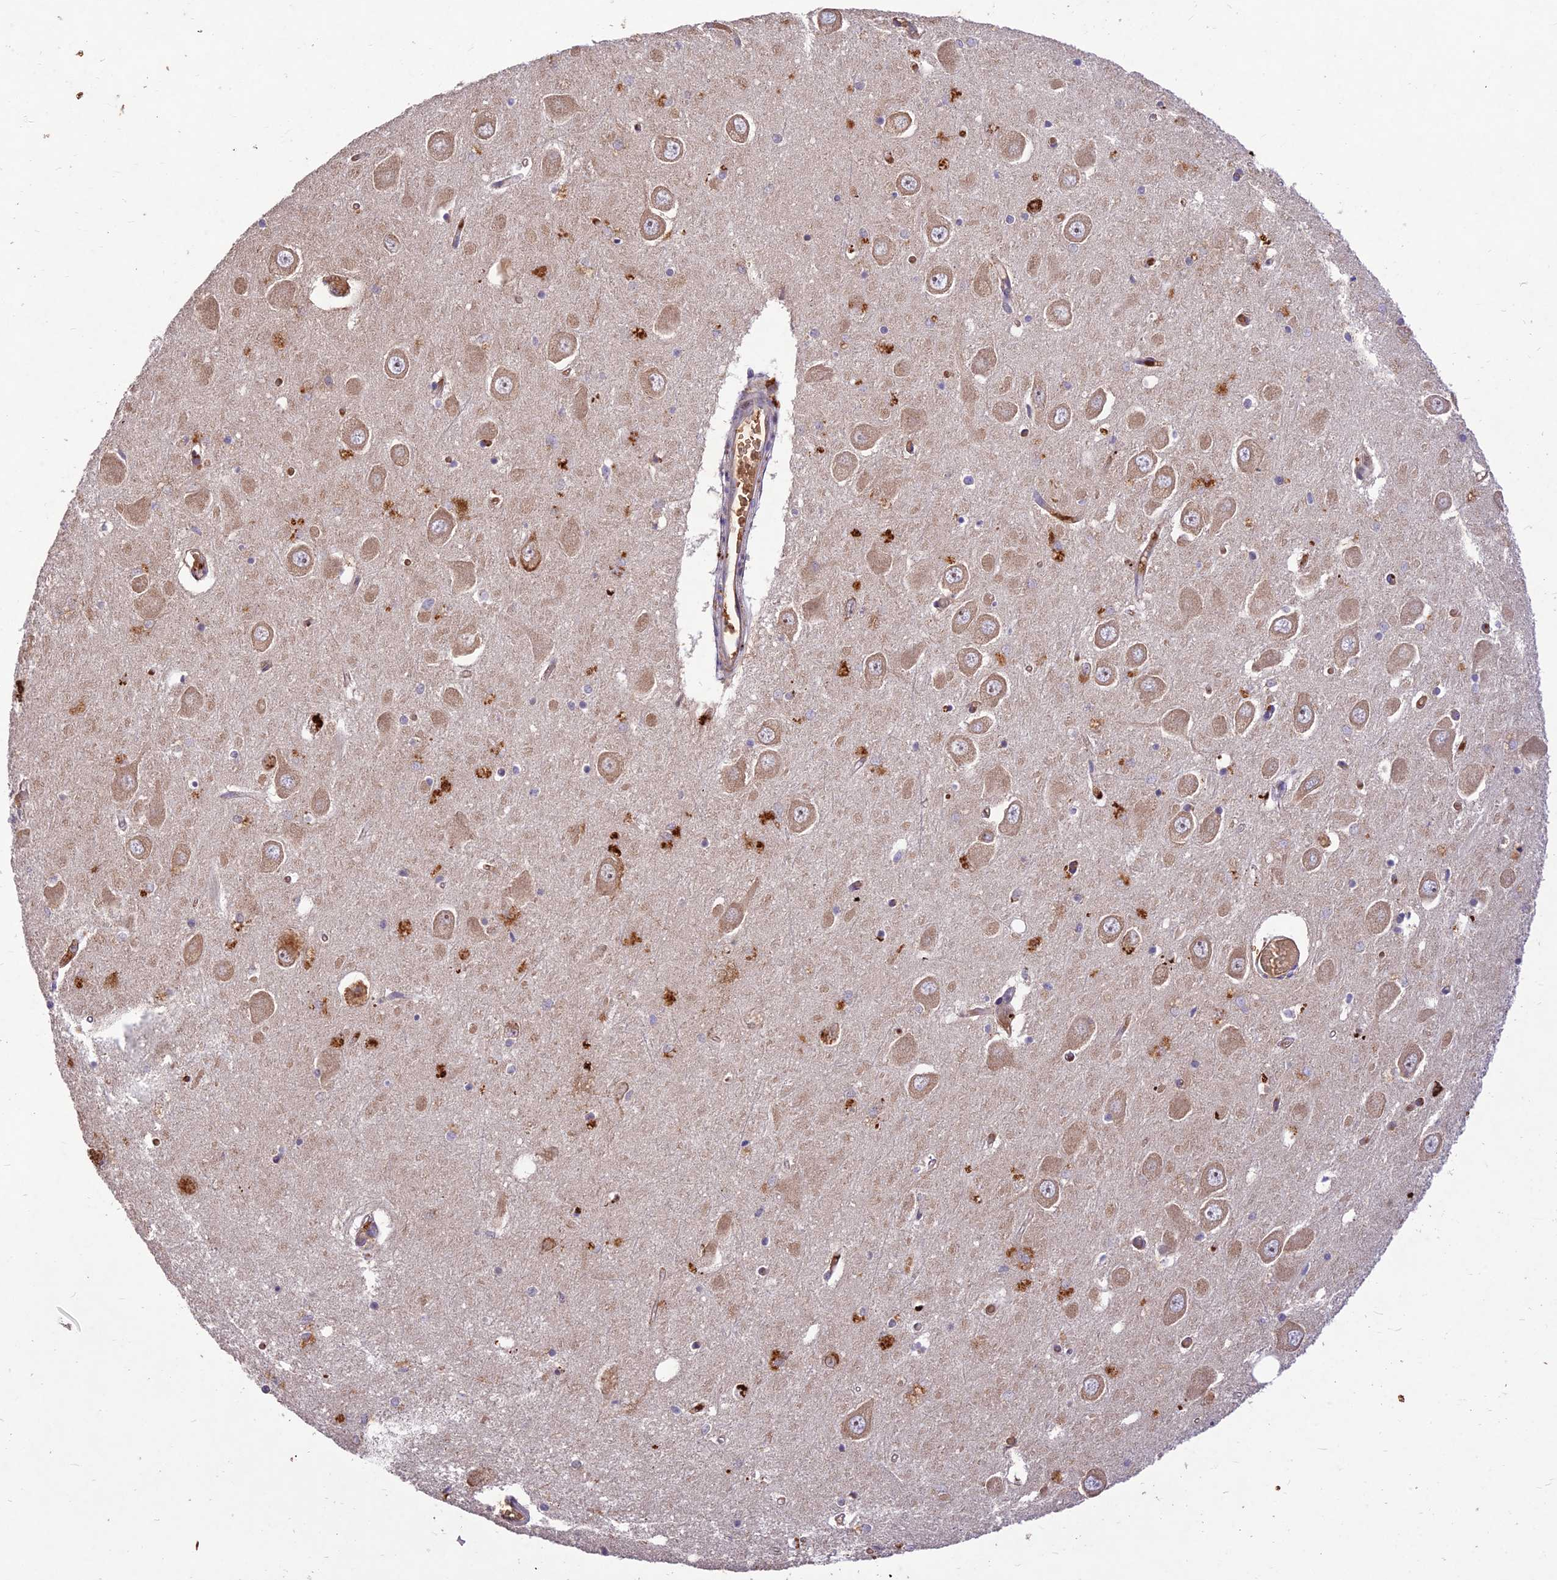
{"staining": {"intensity": "weak", "quantity": "<25%", "location": "cytoplasmic/membranous"}, "tissue": "hippocampus", "cell_type": "Glial cells", "image_type": "normal", "snomed": [{"axis": "morphology", "description": "Normal tissue, NOS"}, {"axis": "topography", "description": "Hippocampus"}], "caption": "A high-resolution photomicrograph shows immunohistochemistry staining of normal hippocampus, which displays no significant staining in glial cells.", "gene": "PPP1R11", "patient": {"sex": "male", "age": 70}}